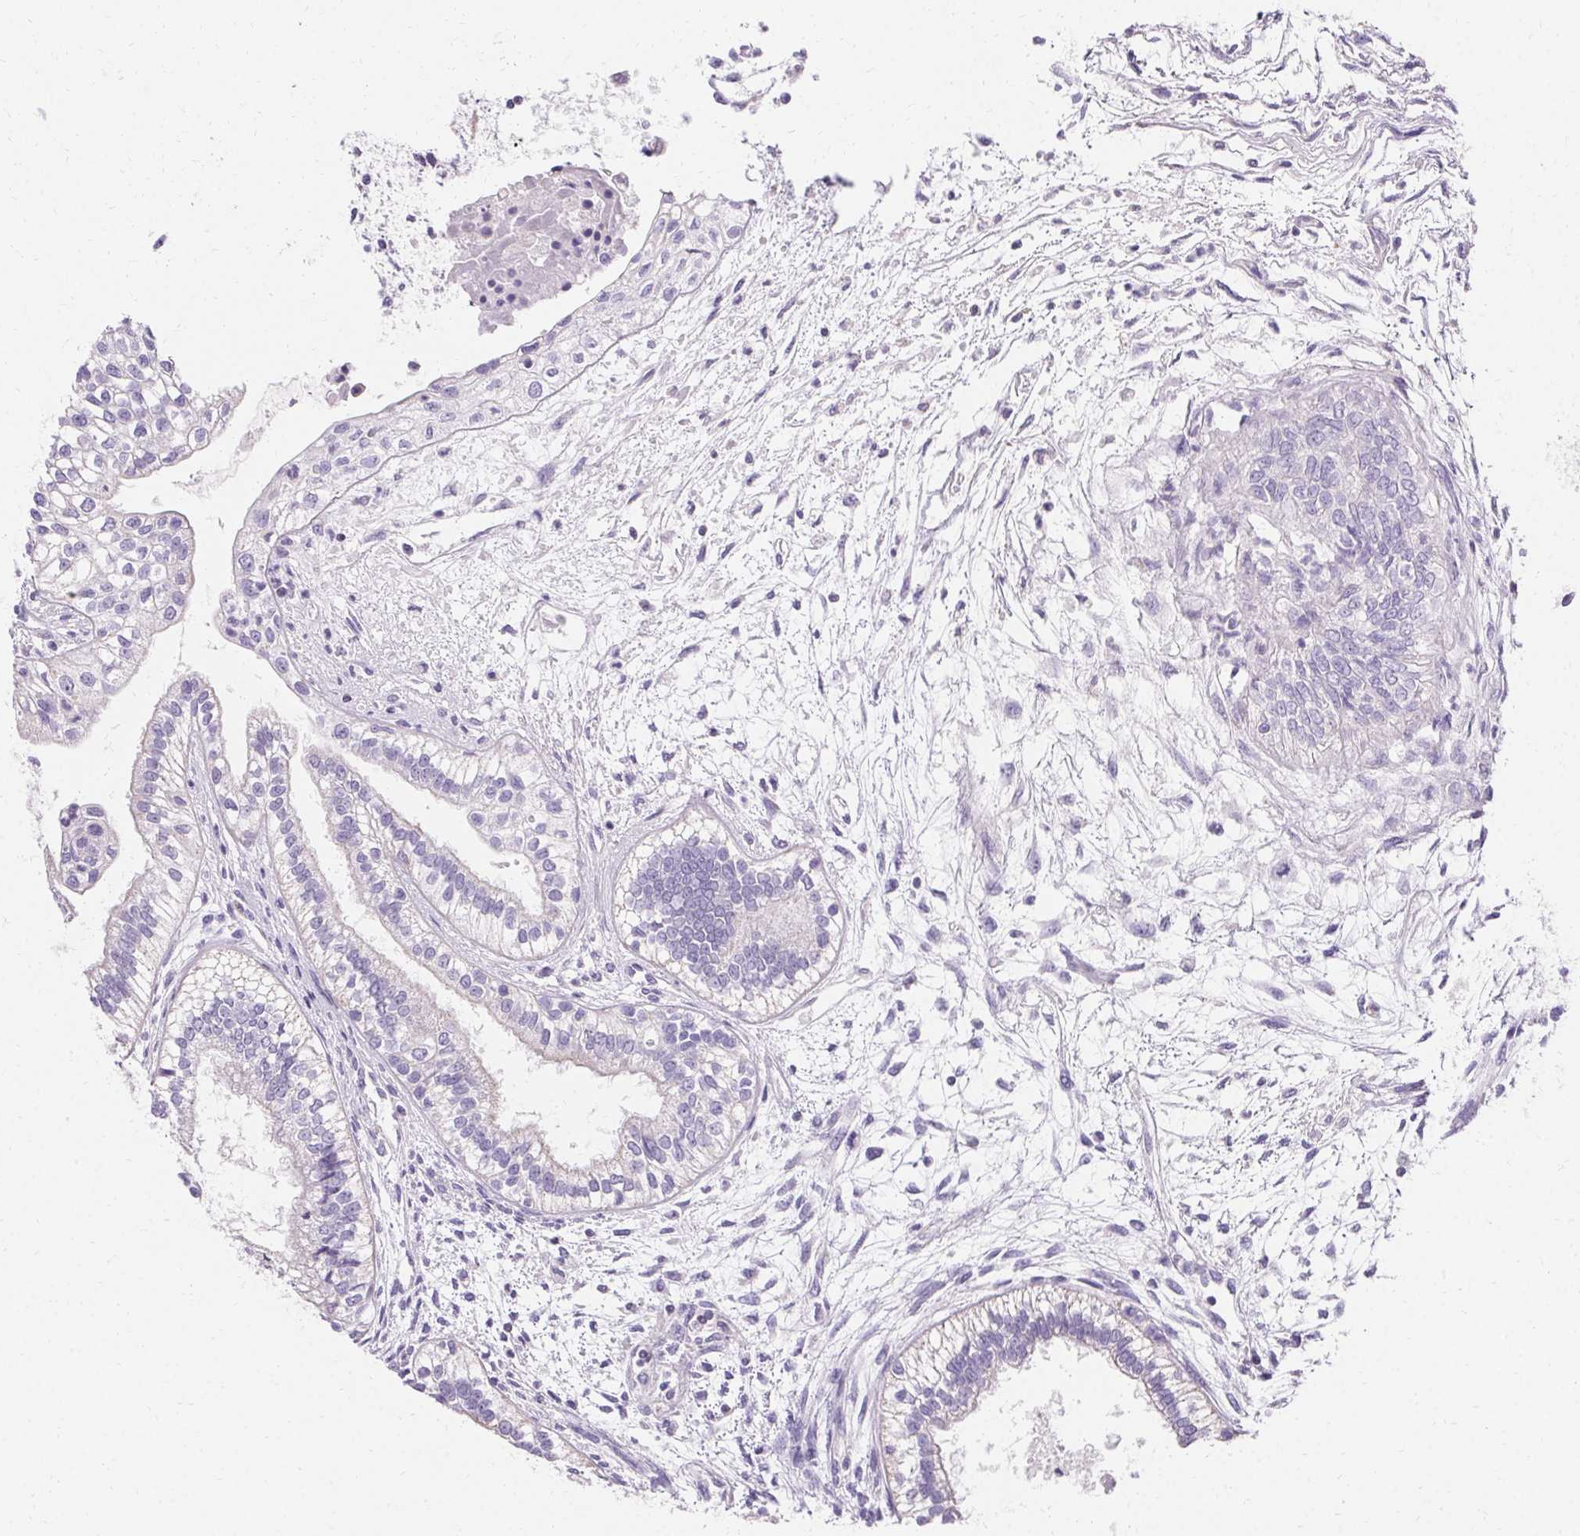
{"staining": {"intensity": "negative", "quantity": "none", "location": "none"}, "tissue": "testis cancer", "cell_type": "Tumor cells", "image_type": "cancer", "snomed": [{"axis": "morphology", "description": "Carcinoma, Embryonal, NOS"}, {"axis": "topography", "description": "Testis"}], "caption": "Immunohistochemistry image of testis cancer stained for a protein (brown), which exhibits no staining in tumor cells.", "gene": "ASGR2", "patient": {"sex": "male", "age": 37}}